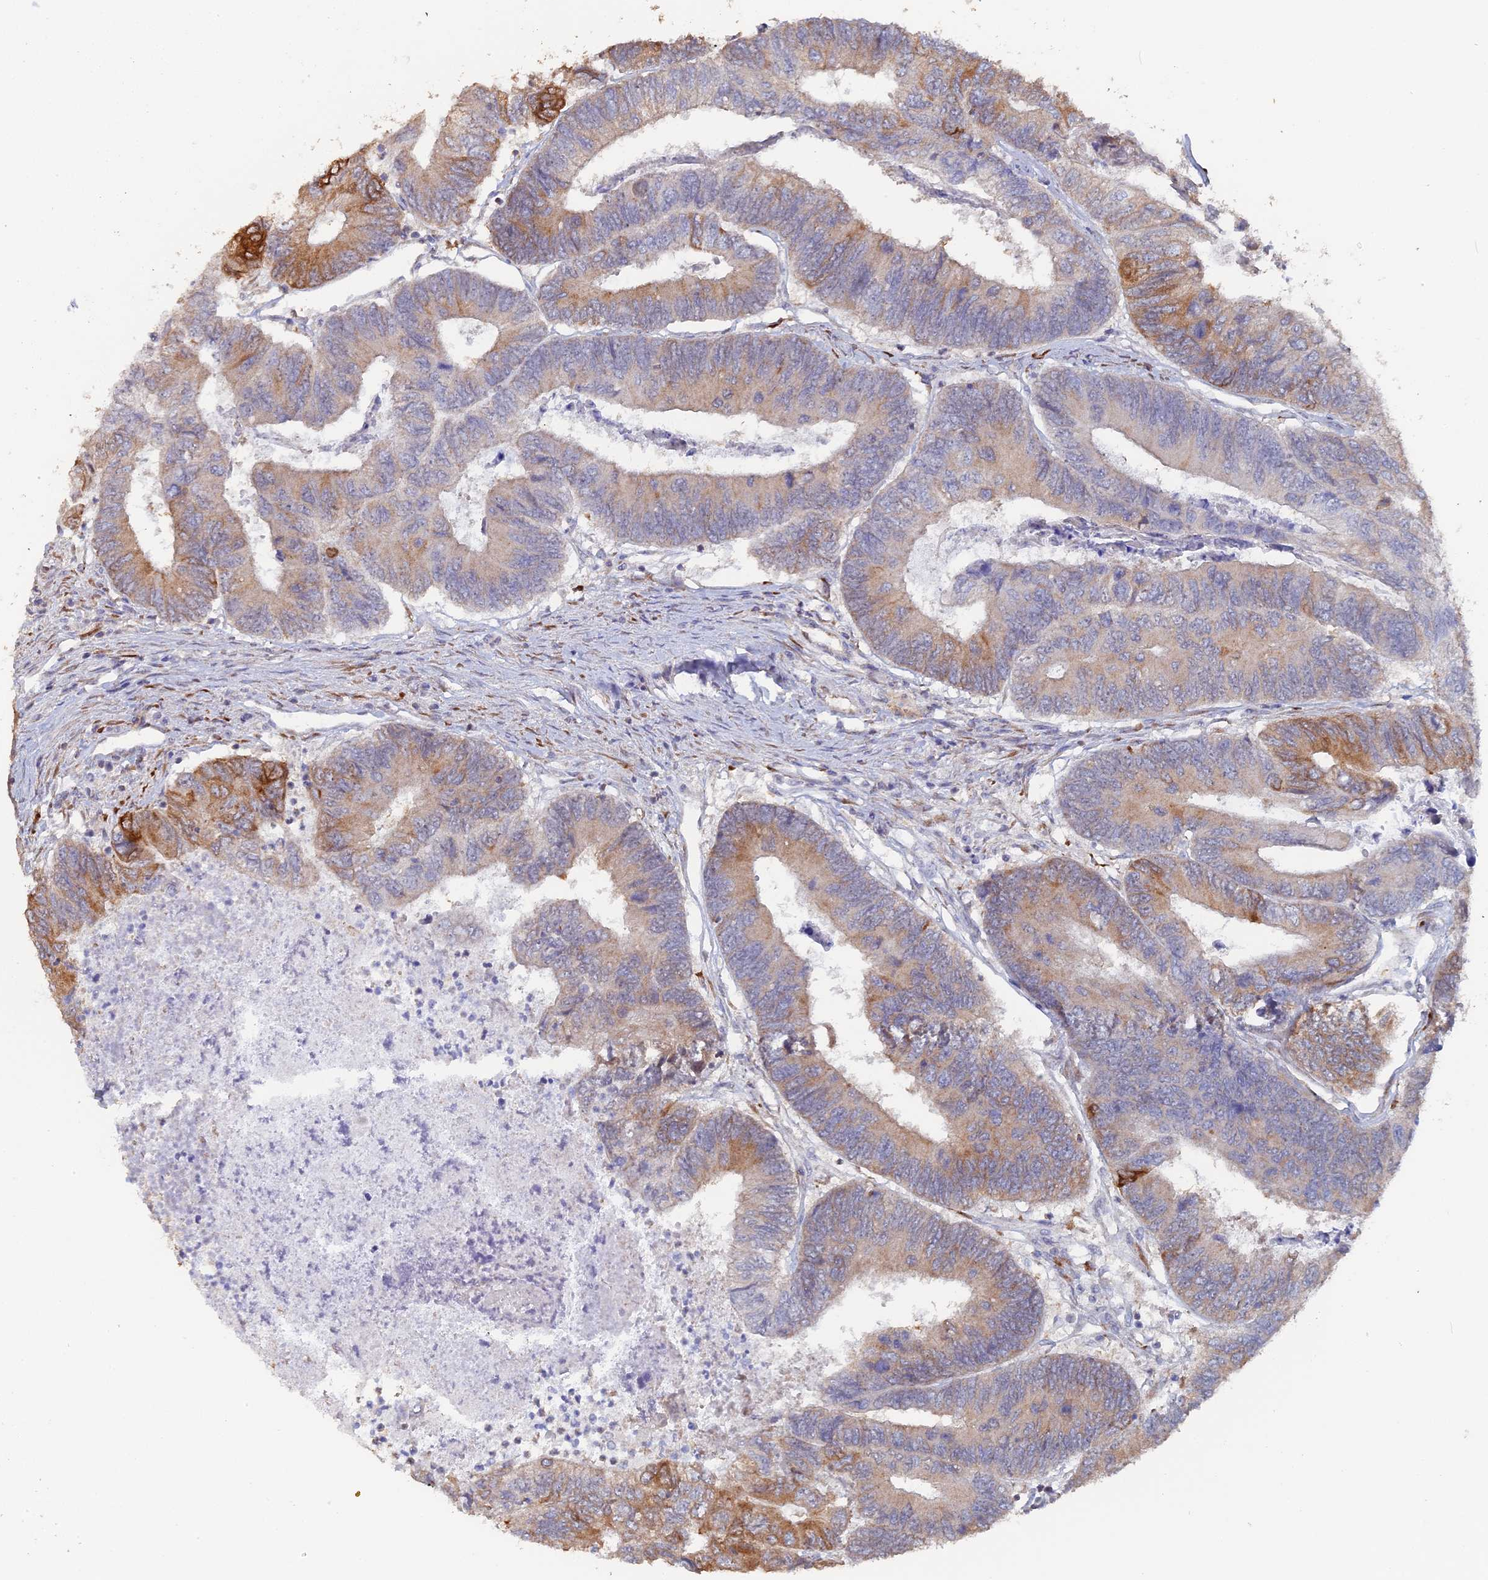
{"staining": {"intensity": "moderate", "quantity": "25%-75%", "location": "cytoplasmic/membranous"}, "tissue": "colorectal cancer", "cell_type": "Tumor cells", "image_type": "cancer", "snomed": [{"axis": "morphology", "description": "Adenocarcinoma, NOS"}, {"axis": "topography", "description": "Colon"}], "caption": "Protein expression analysis of human adenocarcinoma (colorectal) reveals moderate cytoplasmic/membranous expression in approximately 25%-75% of tumor cells.", "gene": "SEMG2", "patient": {"sex": "female", "age": 67}}